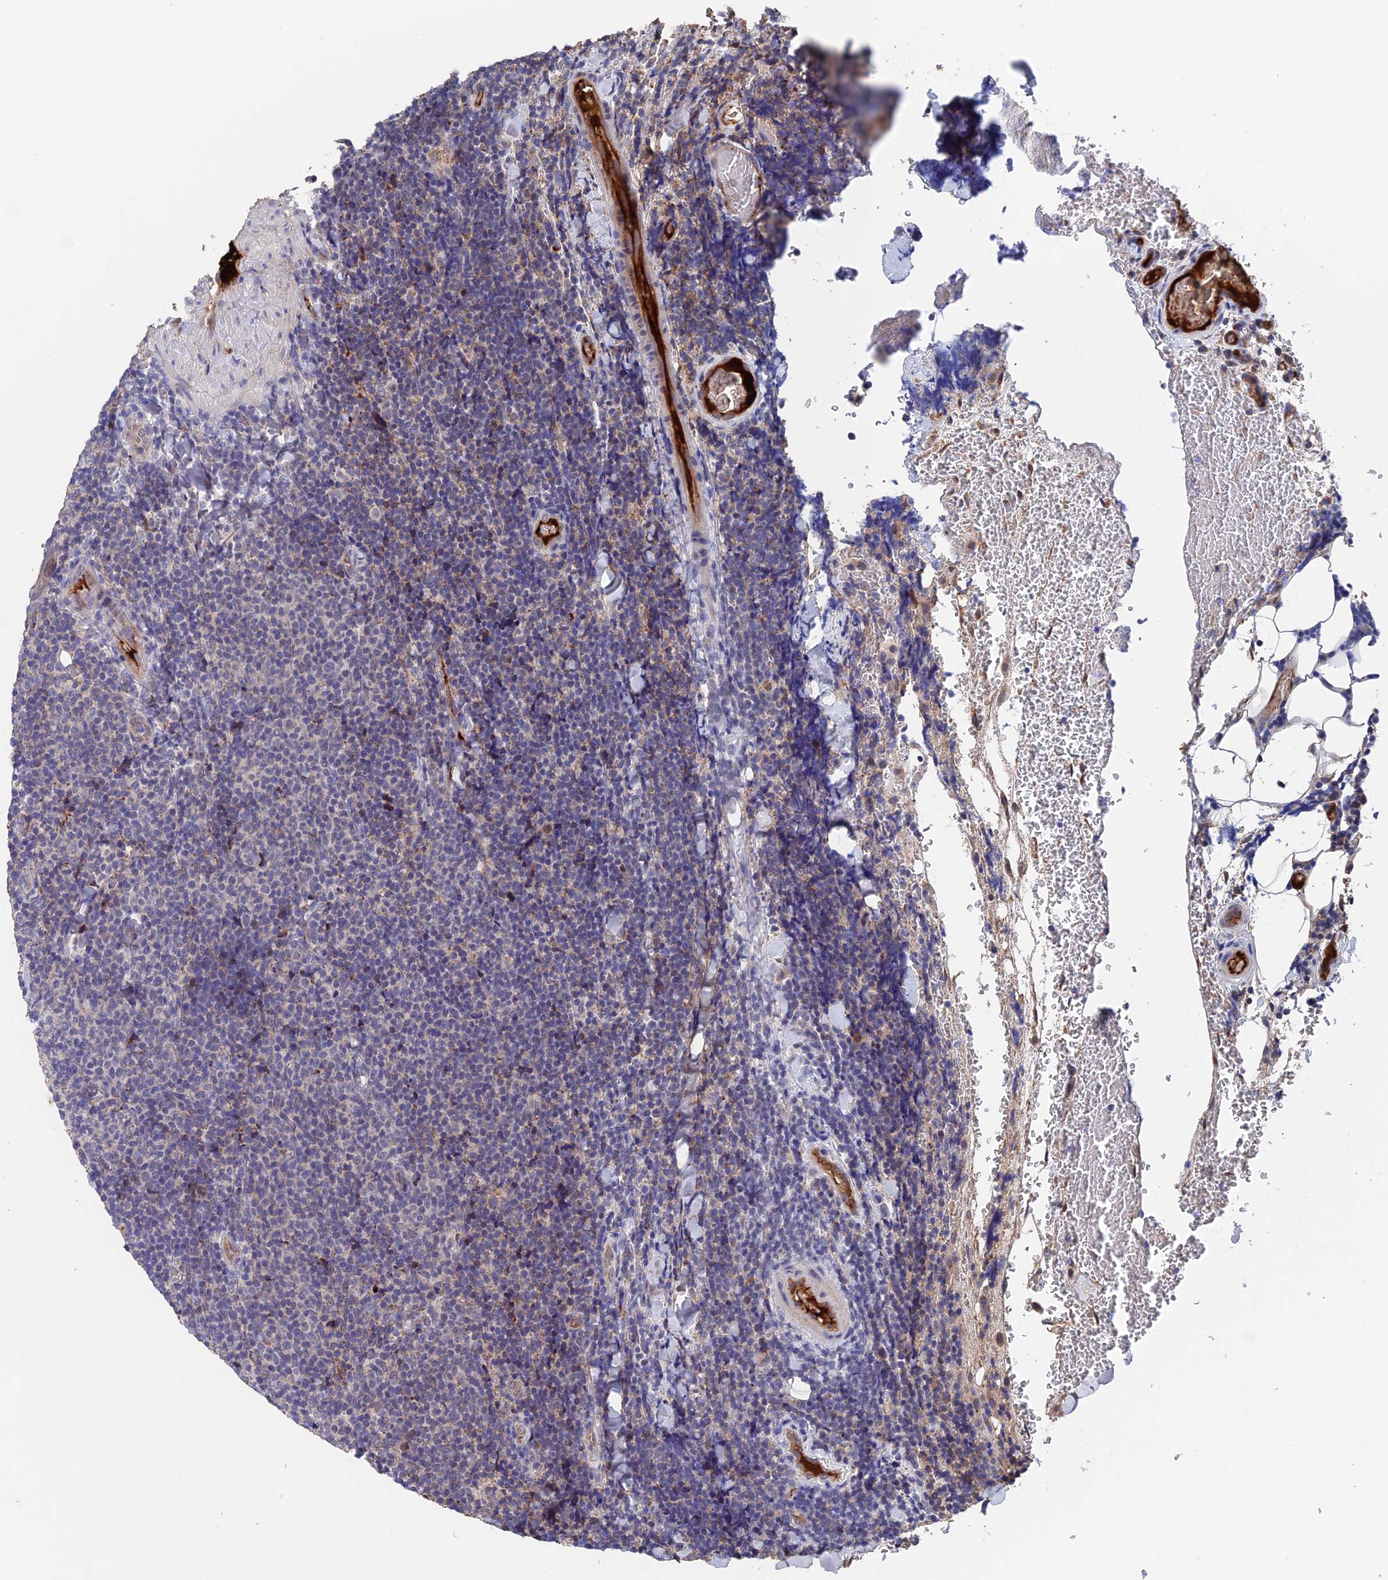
{"staining": {"intensity": "weak", "quantity": "<25%", "location": "cytoplasmic/membranous"}, "tissue": "lymphoma", "cell_type": "Tumor cells", "image_type": "cancer", "snomed": [{"axis": "morphology", "description": "Malignant lymphoma, non-Hodgkin's type, Low grade"}, {"axis": "topography", "description": "Lymph node"}], "caption": "Tumor cells are negative for brown protein staining in lymphoma.", "gene": "HPF1", "patient": {"sex": "male", "age": 66}}